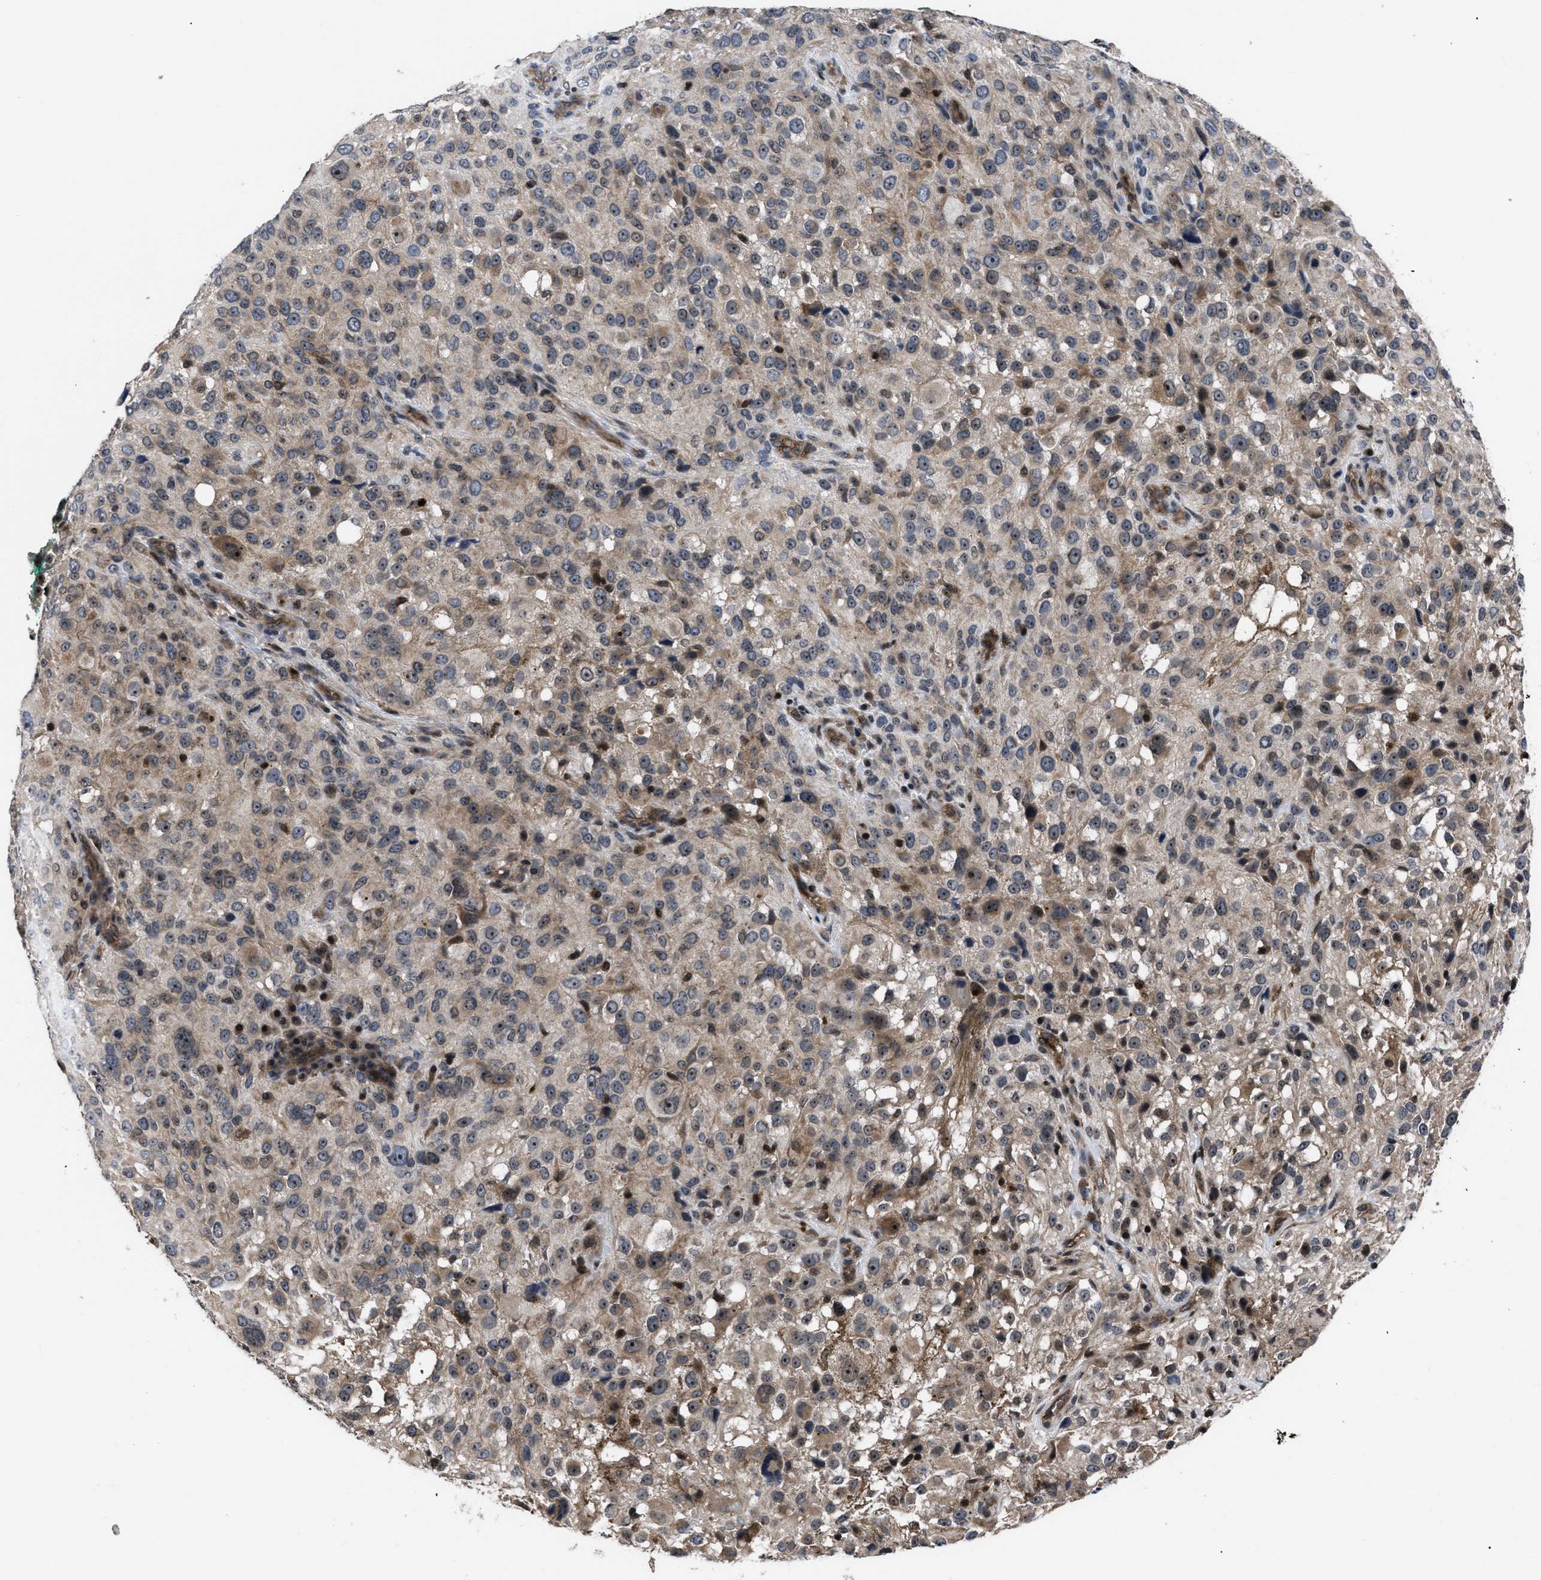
{"staining": {"intensity": "weak", "quantity": "25%-75%", "location": "cytoplasmic/membranous,nuclear"}, "tissue": "melanoma", "cell_type": "Tumor cells", "image_type": "cancer", "snomed": [{"axis": "morphology", "description": "Necrosis, NOS"}, {"axis": "morphology", "description": "Malignant melanoma, NOS"}, {"axis": "topography", "description": "Skin"}], "caption": "A high-resolution photomicrograph shows immunohistochemistry (IHC) staining of malignant melanoma, which reveals weak cytoplasmic/membranous and nuclear positivity in approximately 25%-75% of tumor cells. The staining was performed using DAB (3,3'-diaminobenzidine), with brown indicating positive protein expression. Nuclei are stained blue with hematoxylin.", "gene": "DNAJC14", "patient": {"sex": "female", "age": 87}}